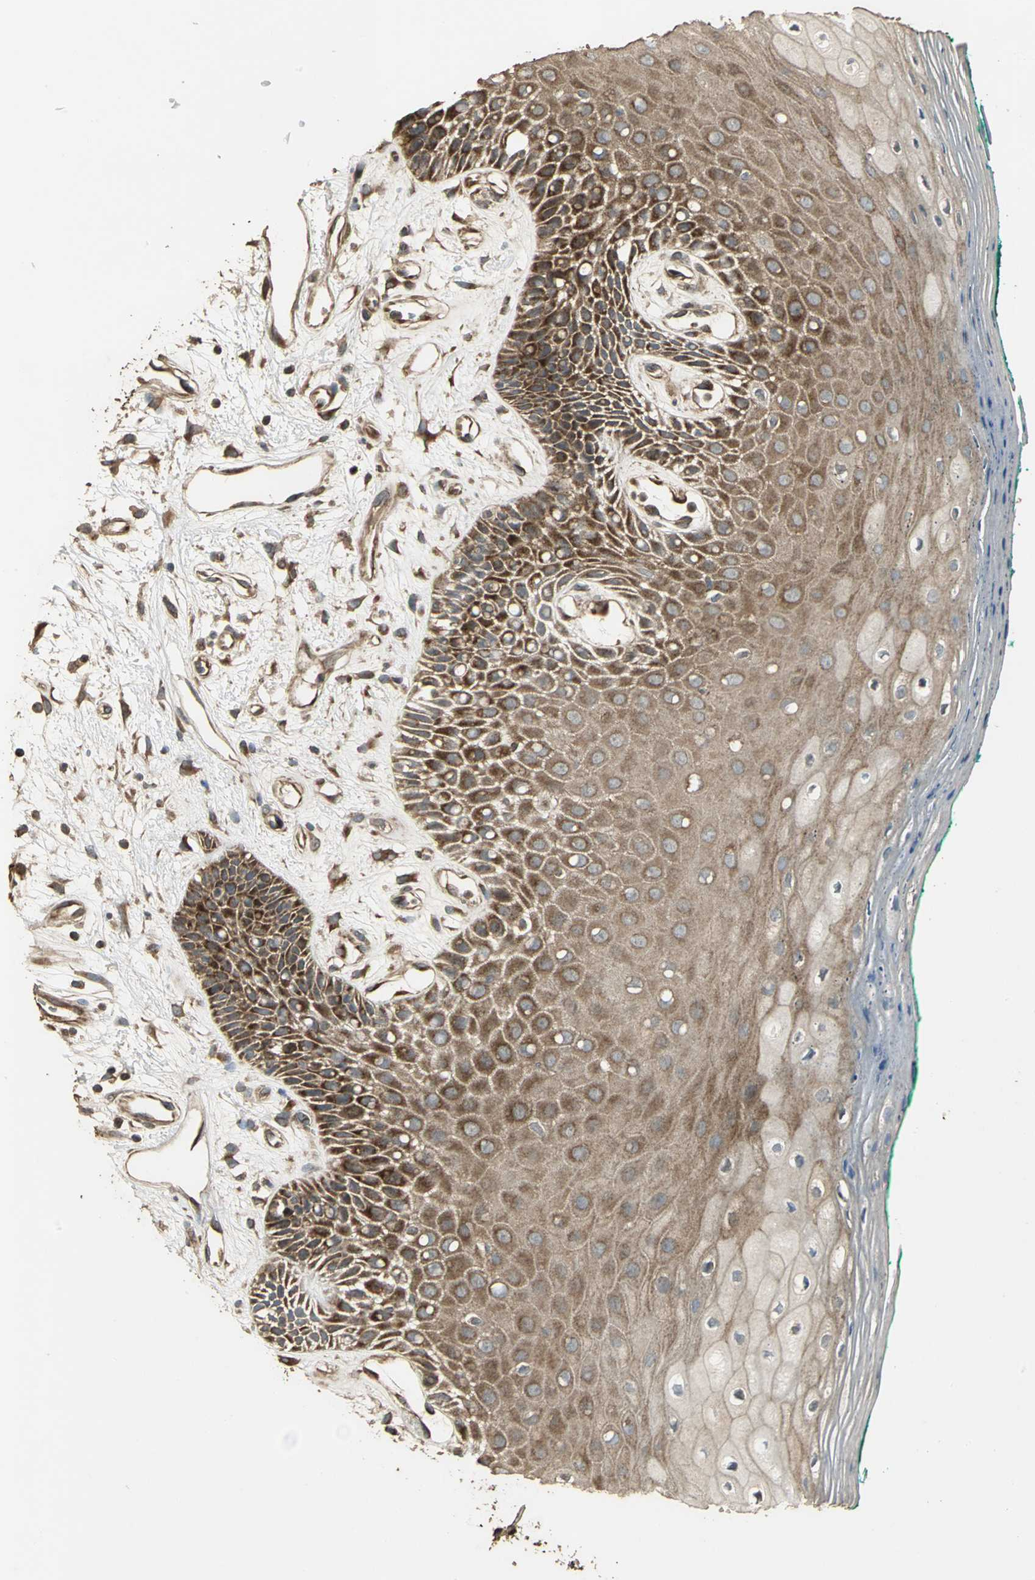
{"staining": {"intensity": "strong", "quantity": ">75%", "location": "cytoplasmic/membranous"}, "tissue": "oral mucosa", "cell_type": "Squamous epithelial cells", "image_type": "normal", "snomed": [{"axis": "morphology", "description": "Normal tissue, NOS"}, {"axis": "morphology", "description": "Squamous cell carcinoma, NOS"}, {"axis": "topography", "description": "Skeletal muscle"}, {"axis": "topography", "description": "Oral tissue"}, {"axis": "topography", "description": "Head-Neck"}], "caption": "About >75% of squamous epithelial cells in benign human oral mucosa demonstrate strong cytoplasmic/membranous protein staining as visualized by brown immunohistochemical staining.", "gene": "KANK1", "patient": {"sex": "female", "age": 84}}